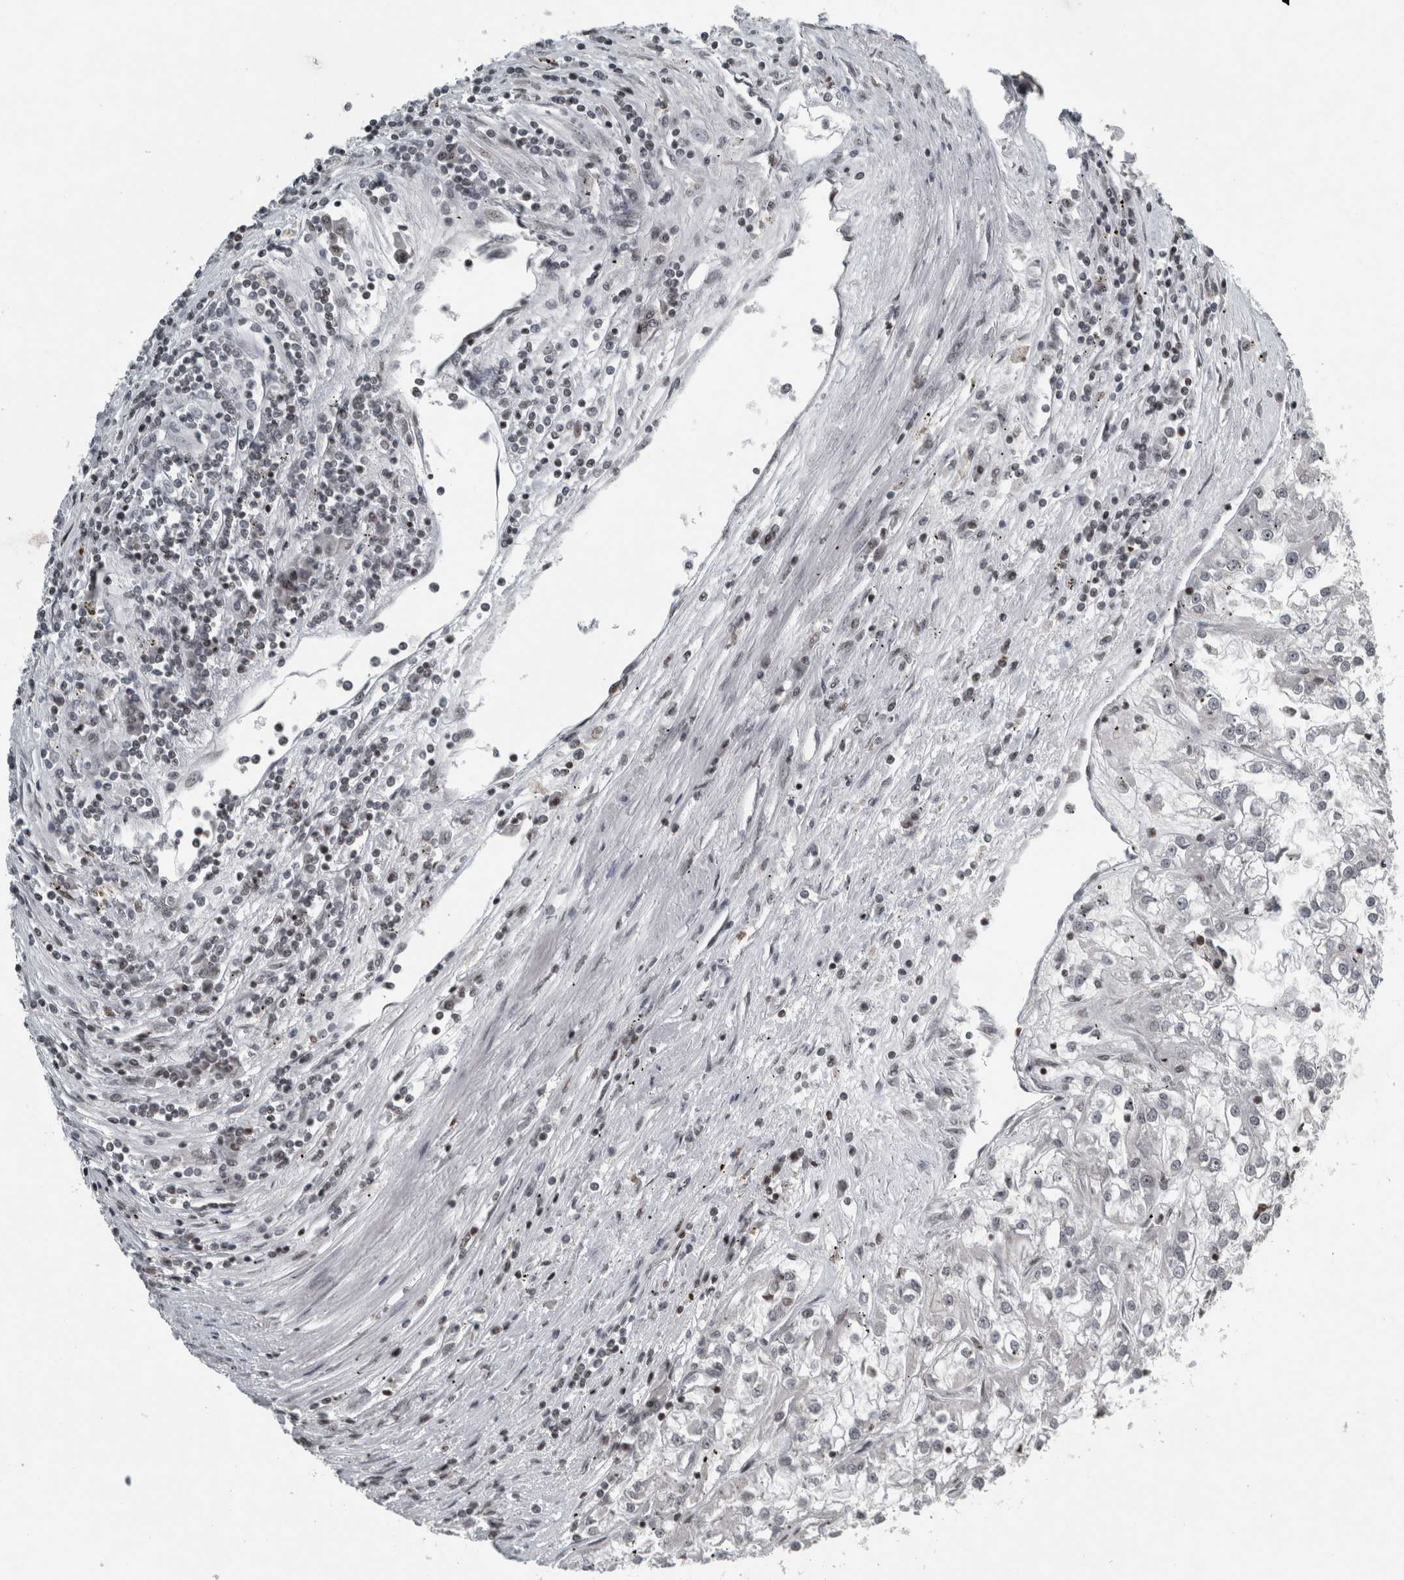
{"staining": {"intensity": "negative", "quantity": "none", "location": "none"}, "tissue": "renal cancer", "cell_type": "Tumor cells", "image_type": "cancer", "snomed": [{"axis": "morphology", "description": "Adenocarcinoma, NOS"}, {"axis": "topography", "description": "Kidney"}], "caption": "Adenocarcinoma (renal) stained for a protein using IHC reveals no staining tumor cells.", "gene": "UNC50", "patient": {"sex": "female", "age": 52}}